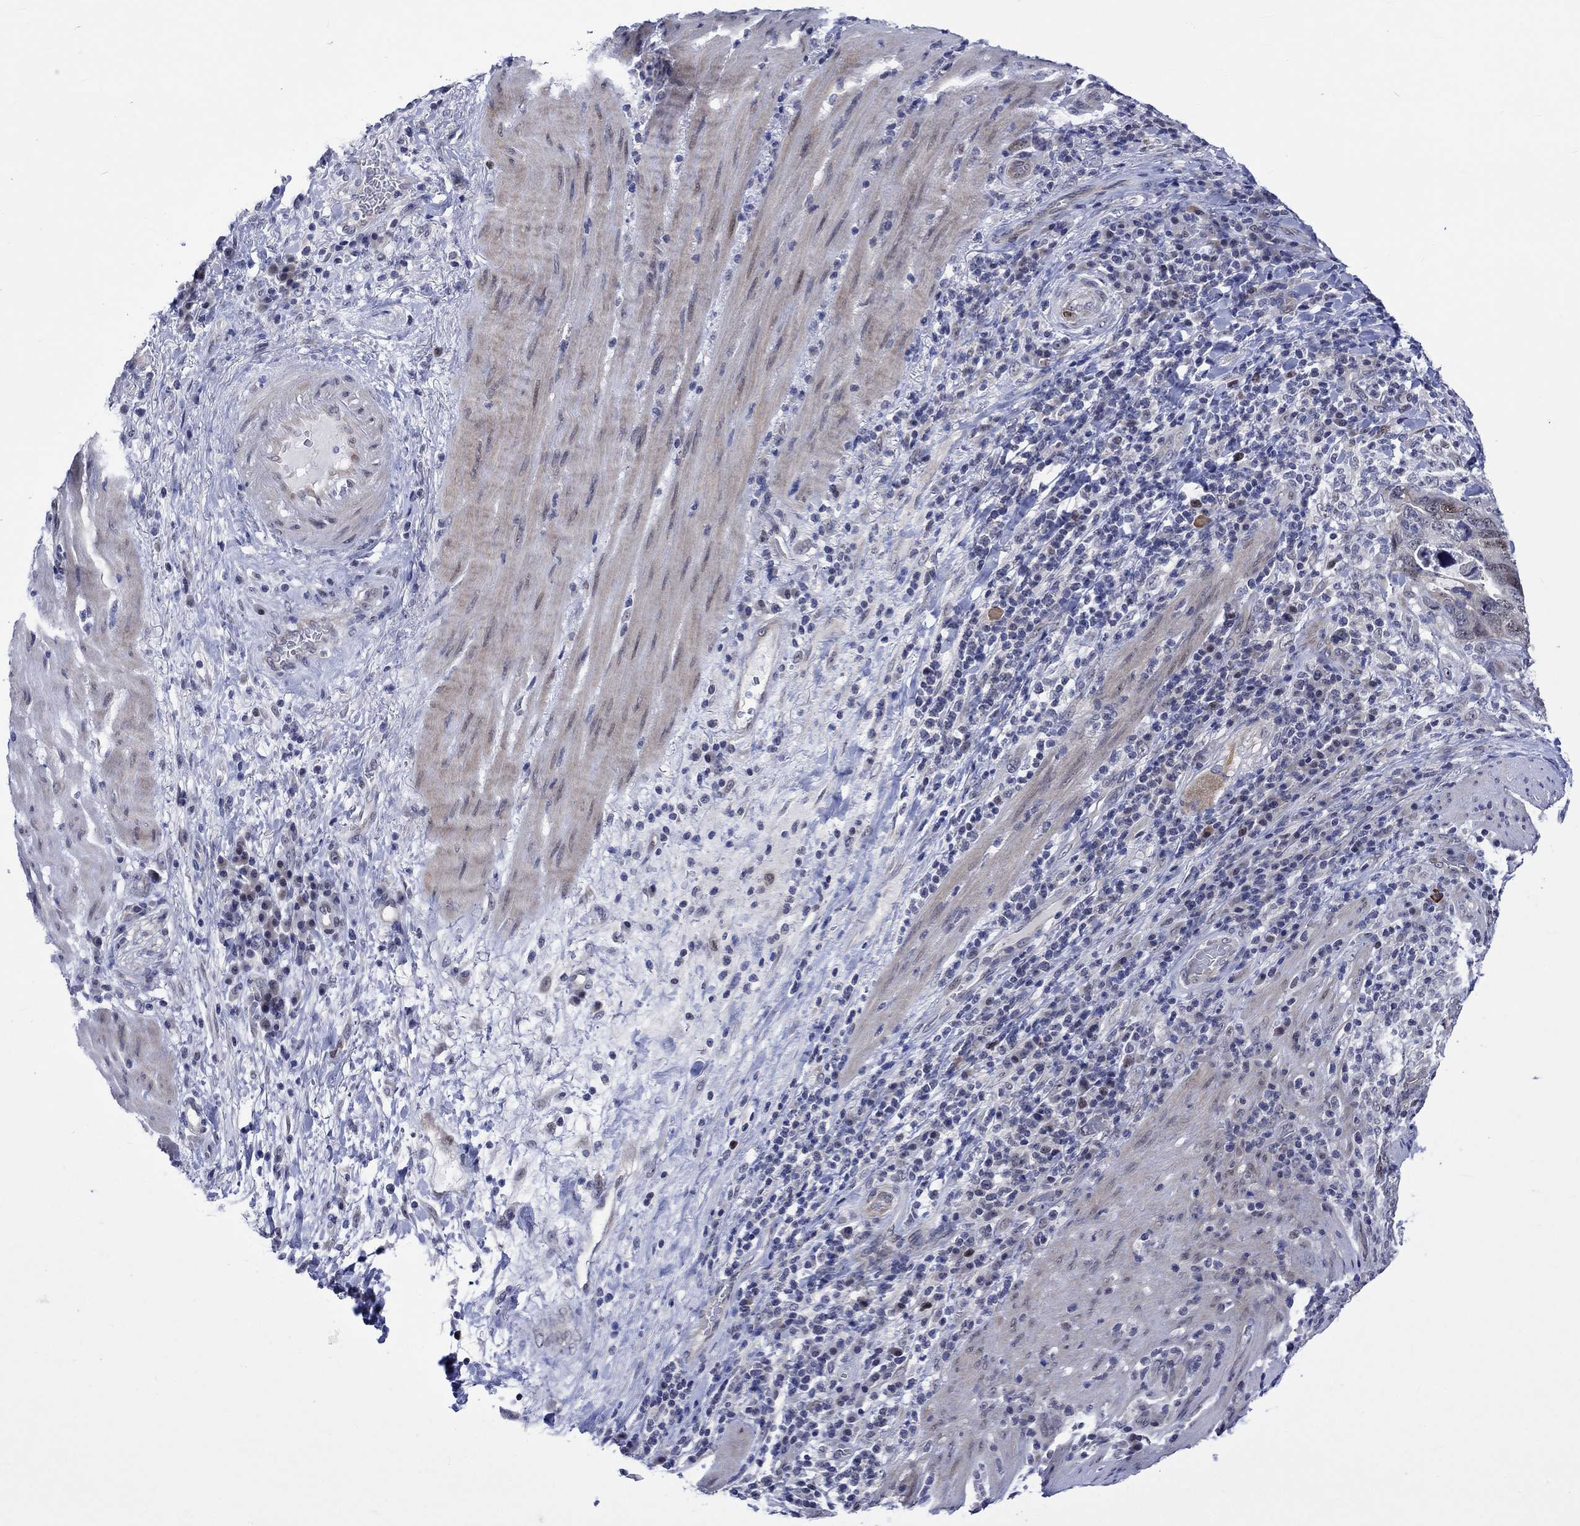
{"staining": {"intensity": "weak", "quantity": "25%-75%", "location": "nuclear"}, "tissue": "stomach cancer", "cell_type": "Tumor cells", "image_type": "cancer", "snomed": [{"axis": "morphology", "description": "Adenocarcinoma, NOS"}, {"axis": "topography", "description": "Stomach"}], "caption": "Stomach cancer (adenocarcinoma) stained with a protein marker displays weak staining in tumor cells.", "gene": "E2F8", "patient": {"sex": "male", "age": 54}}